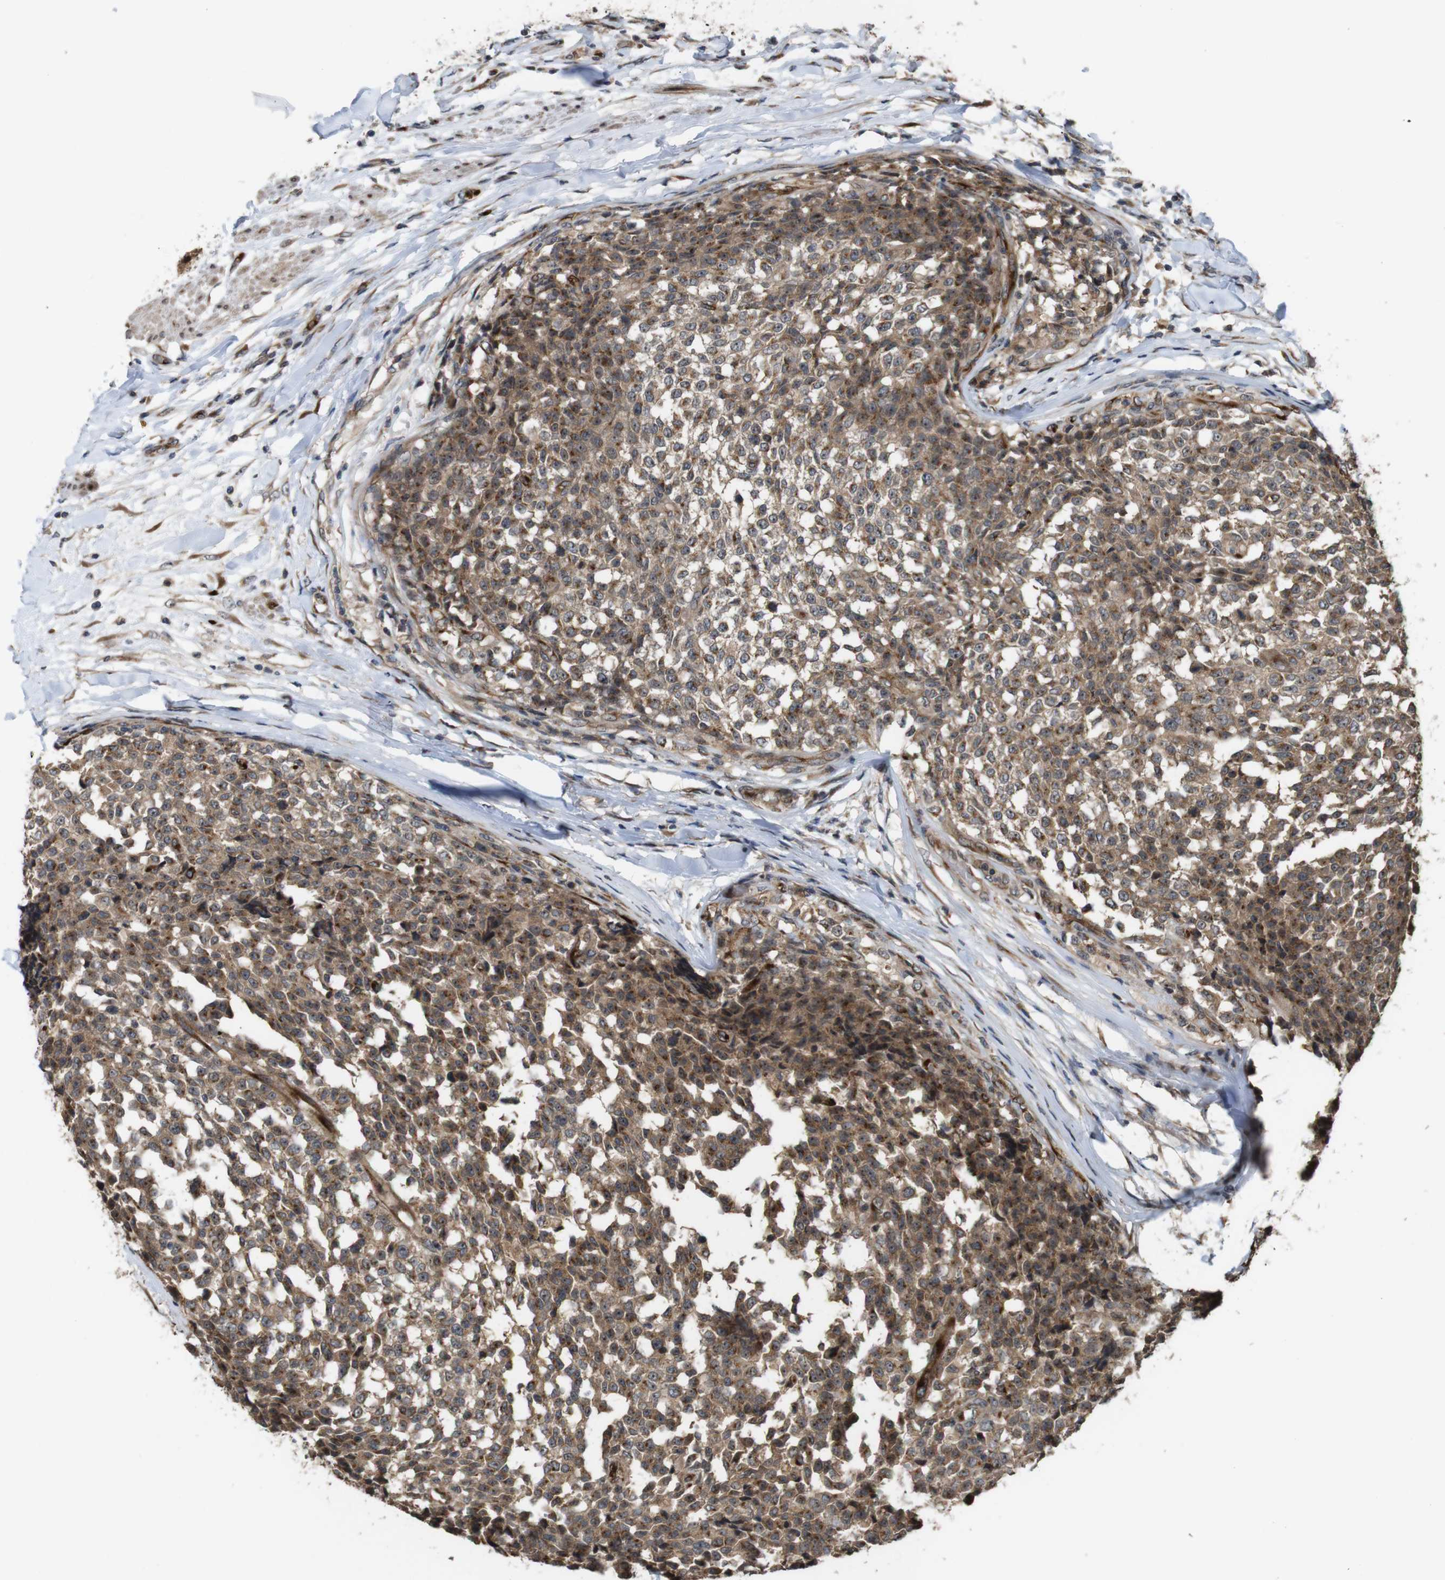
{"staining": {"intensity": "moderate", "quantity": ">75%", "location": "cytoplasmic/membranous"}, "tissue": "testis cancer", "cell_type": "Tumor cells", "image_type": "cancer", "snomed": [{"axis": "morphology", "description": "Seminoma, NOS"}, {"axis": "topography", "description": "Testis"}], "caption": "A brown stain shows moderate cytoplasmic/membranous positivity of a protein in human testis seminoma tumor cells.", "gene": "EFCAB14", "patient": {"sex": "male", "age": 59}}